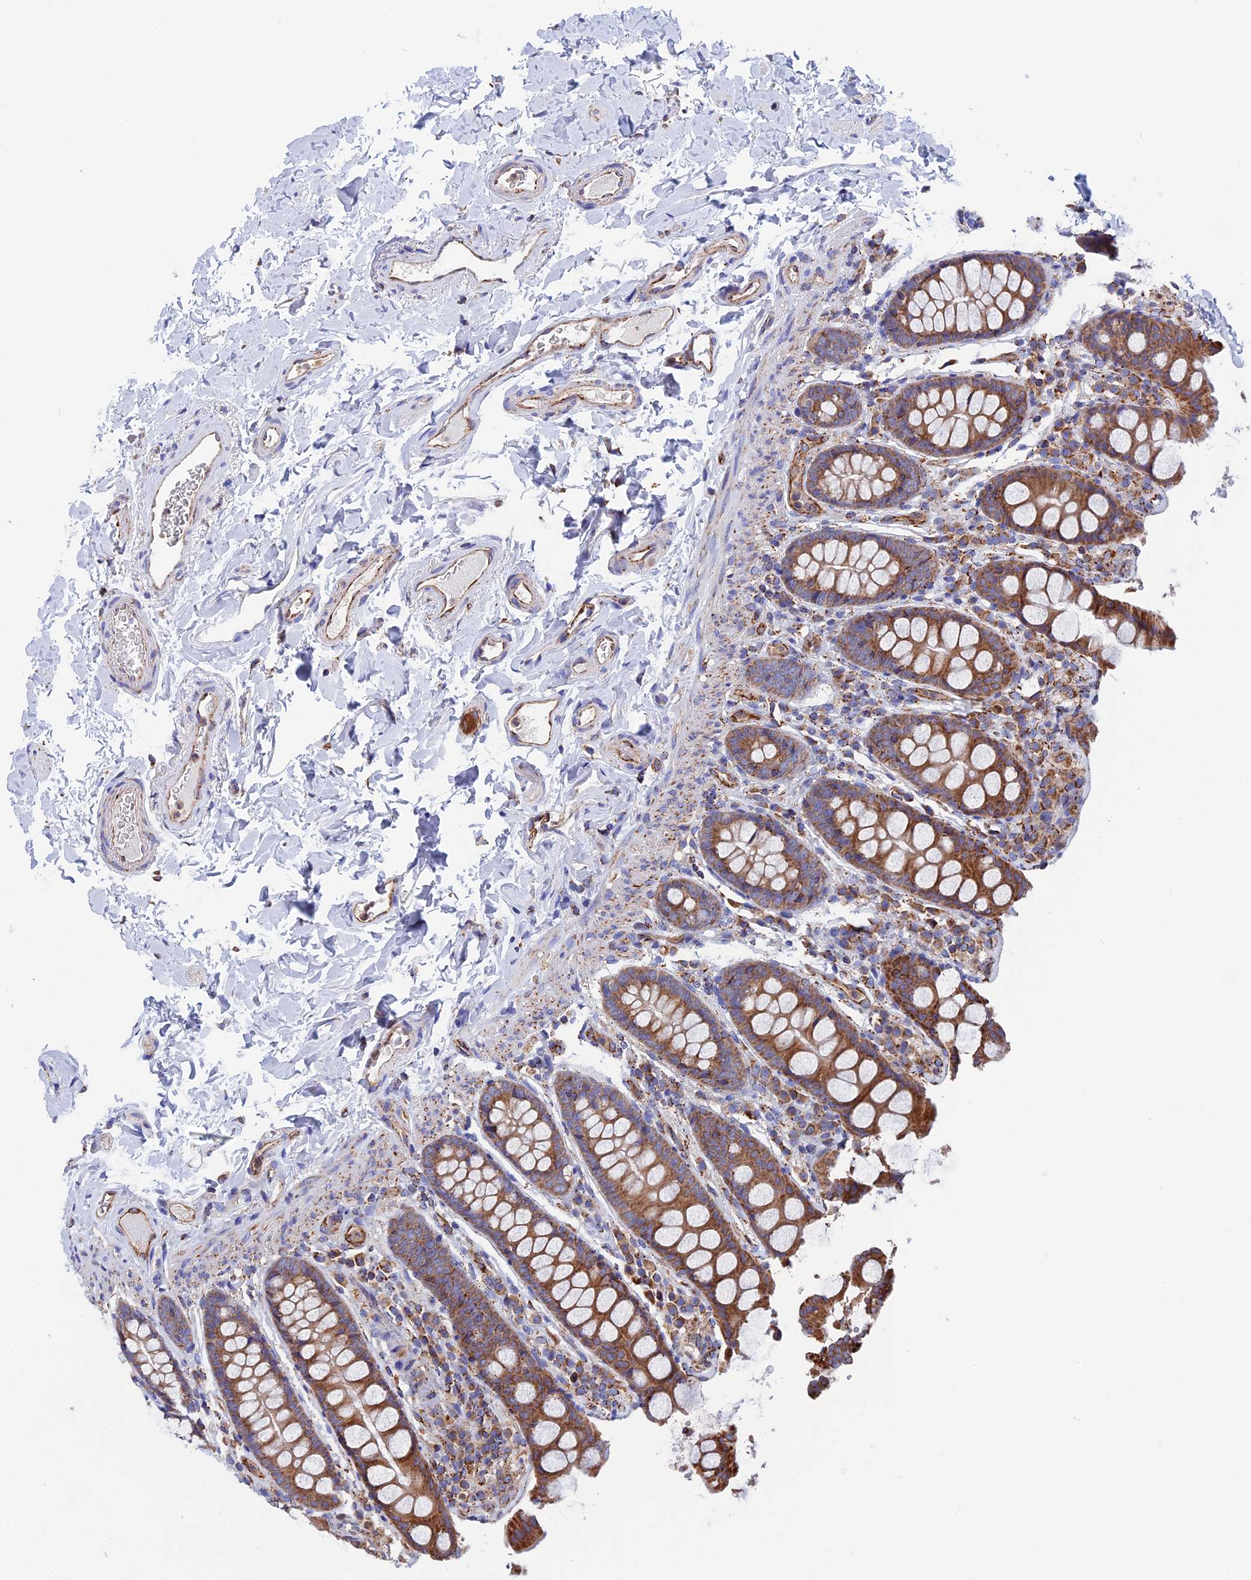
{"staining": {"intensity": "moderate", "quantity": ">75%", "location": "cytoplasmic/membranous"}, "tissue": "colon", "cell_type": "Endothelial cells", "image_type": "normal", "snomed": [{"axis": "morphology", "description": "Normal tissue, NOS"}, {"axis": "topography", "description": "Colon"}, {"axis": "topography", "description": "Peripheral nerve tissue"}], "caption": "Normal colon was stained to show a protein in brown. There is medium levels of moderate cytoplasmic/membranous staining in approximately >75% of endothelial cells. The staining was performed using DAB, with brown indicating positive protein expression. Nuclei are stained blue with hematoxylin.", "gene": "WDR83", "patient": {"sex": "female", "age": 61}}